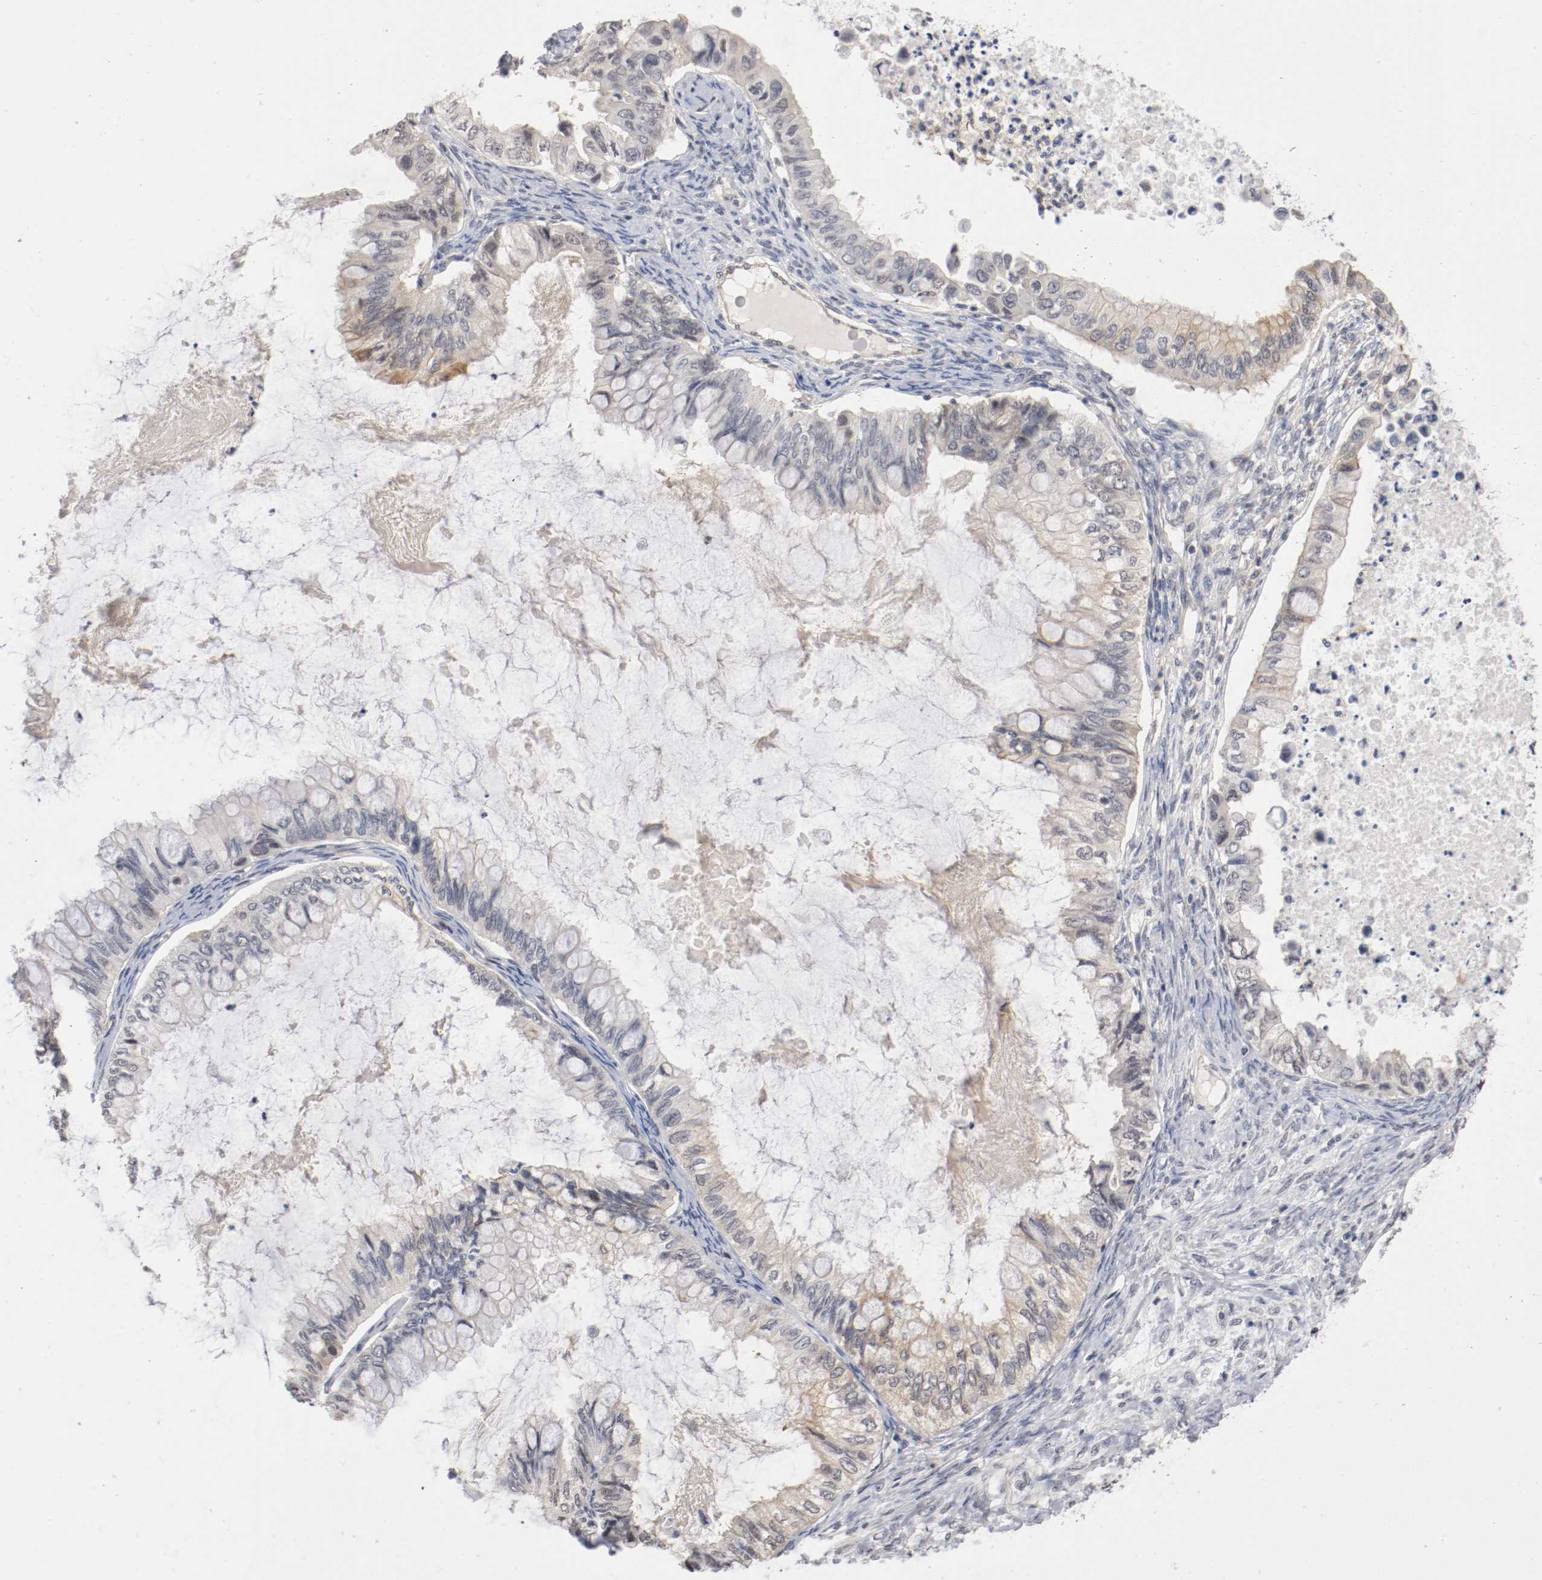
{"staining": {"intensity": "weak", "quantity": "<25%", "location": "cytoplasmic/membranous"}, "tissue": "ovarian cancer", "cell_type": "Tumor cells", "image_type": "cancer", "snomed": [{"axis": "morphology", "description": "Cystadenocarcinoma, mucinous, NOS"}, {"axis": "topography", "description": "Ovary"}], "caption": "This is an IHC image of human mucinous cystadenocarcinoma (ovarian). There is no expression in tumor cells.", "gene": "RBM23", "patient": {"sex": "female", "age": 80}}